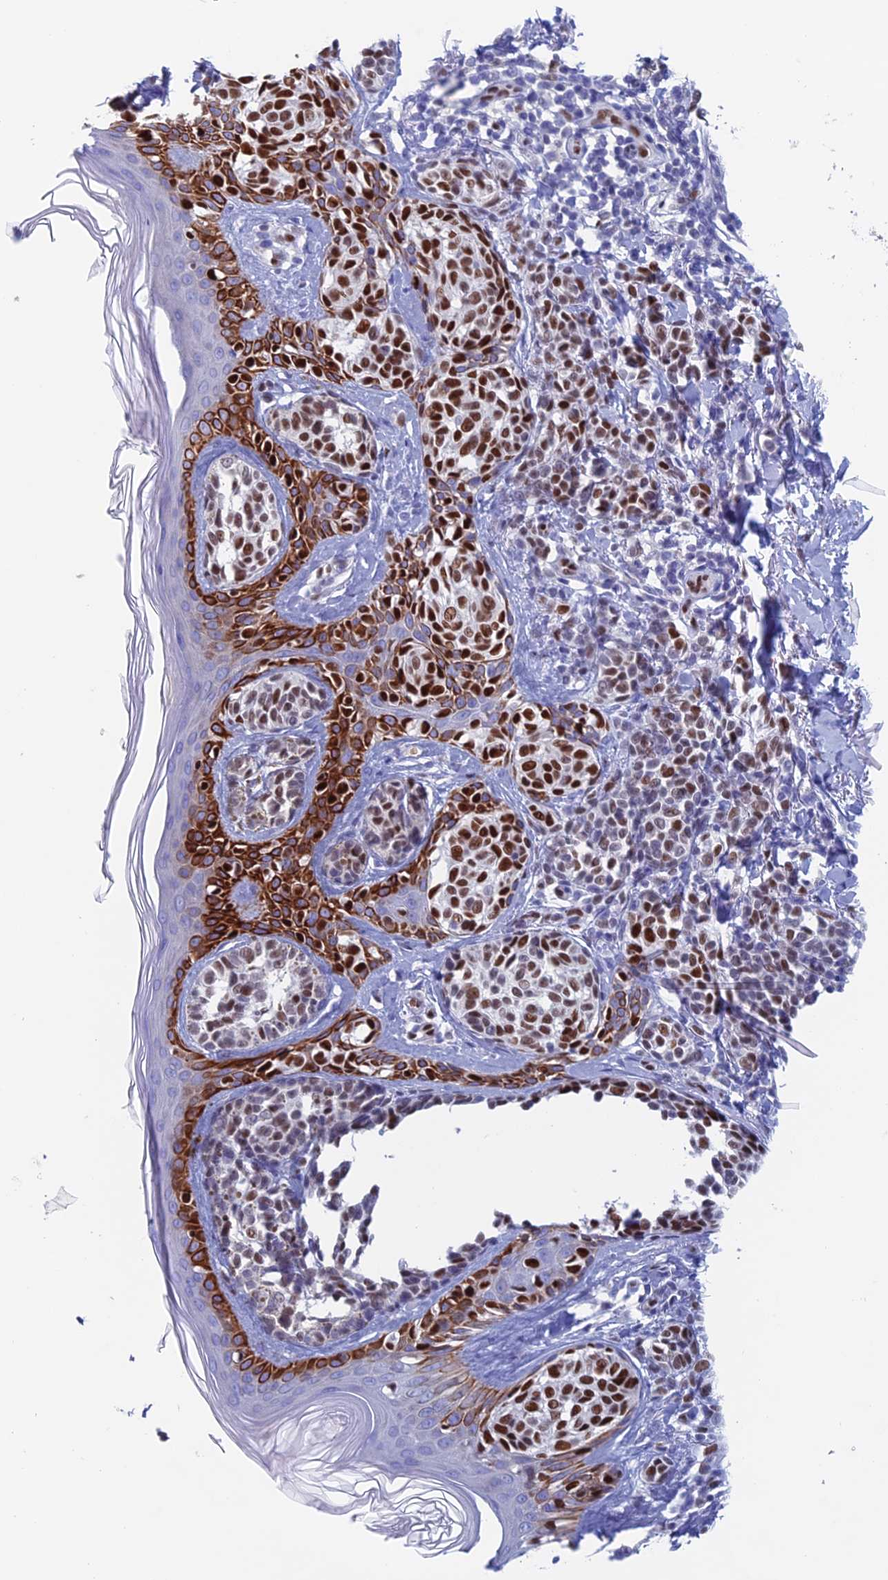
{"staining": {"intensity": "strong", "quantity": ">75%", "location": "nuclear"}, "tissue": "melanoma", "cell_type": "Tumor cells", "image_type": "cancer", "snomed": [{"axis": "morphology", "description": "Malignant melanoma, NOS"}, {"axis": "topography", "description": "Skin of upper extremity"}], "caption": "Strong nuclear expression is present in about >75% of tumor cells in malignant melanoma.", "gene": "NOL4L", "patient": {"sex": "male", "age": 40}}